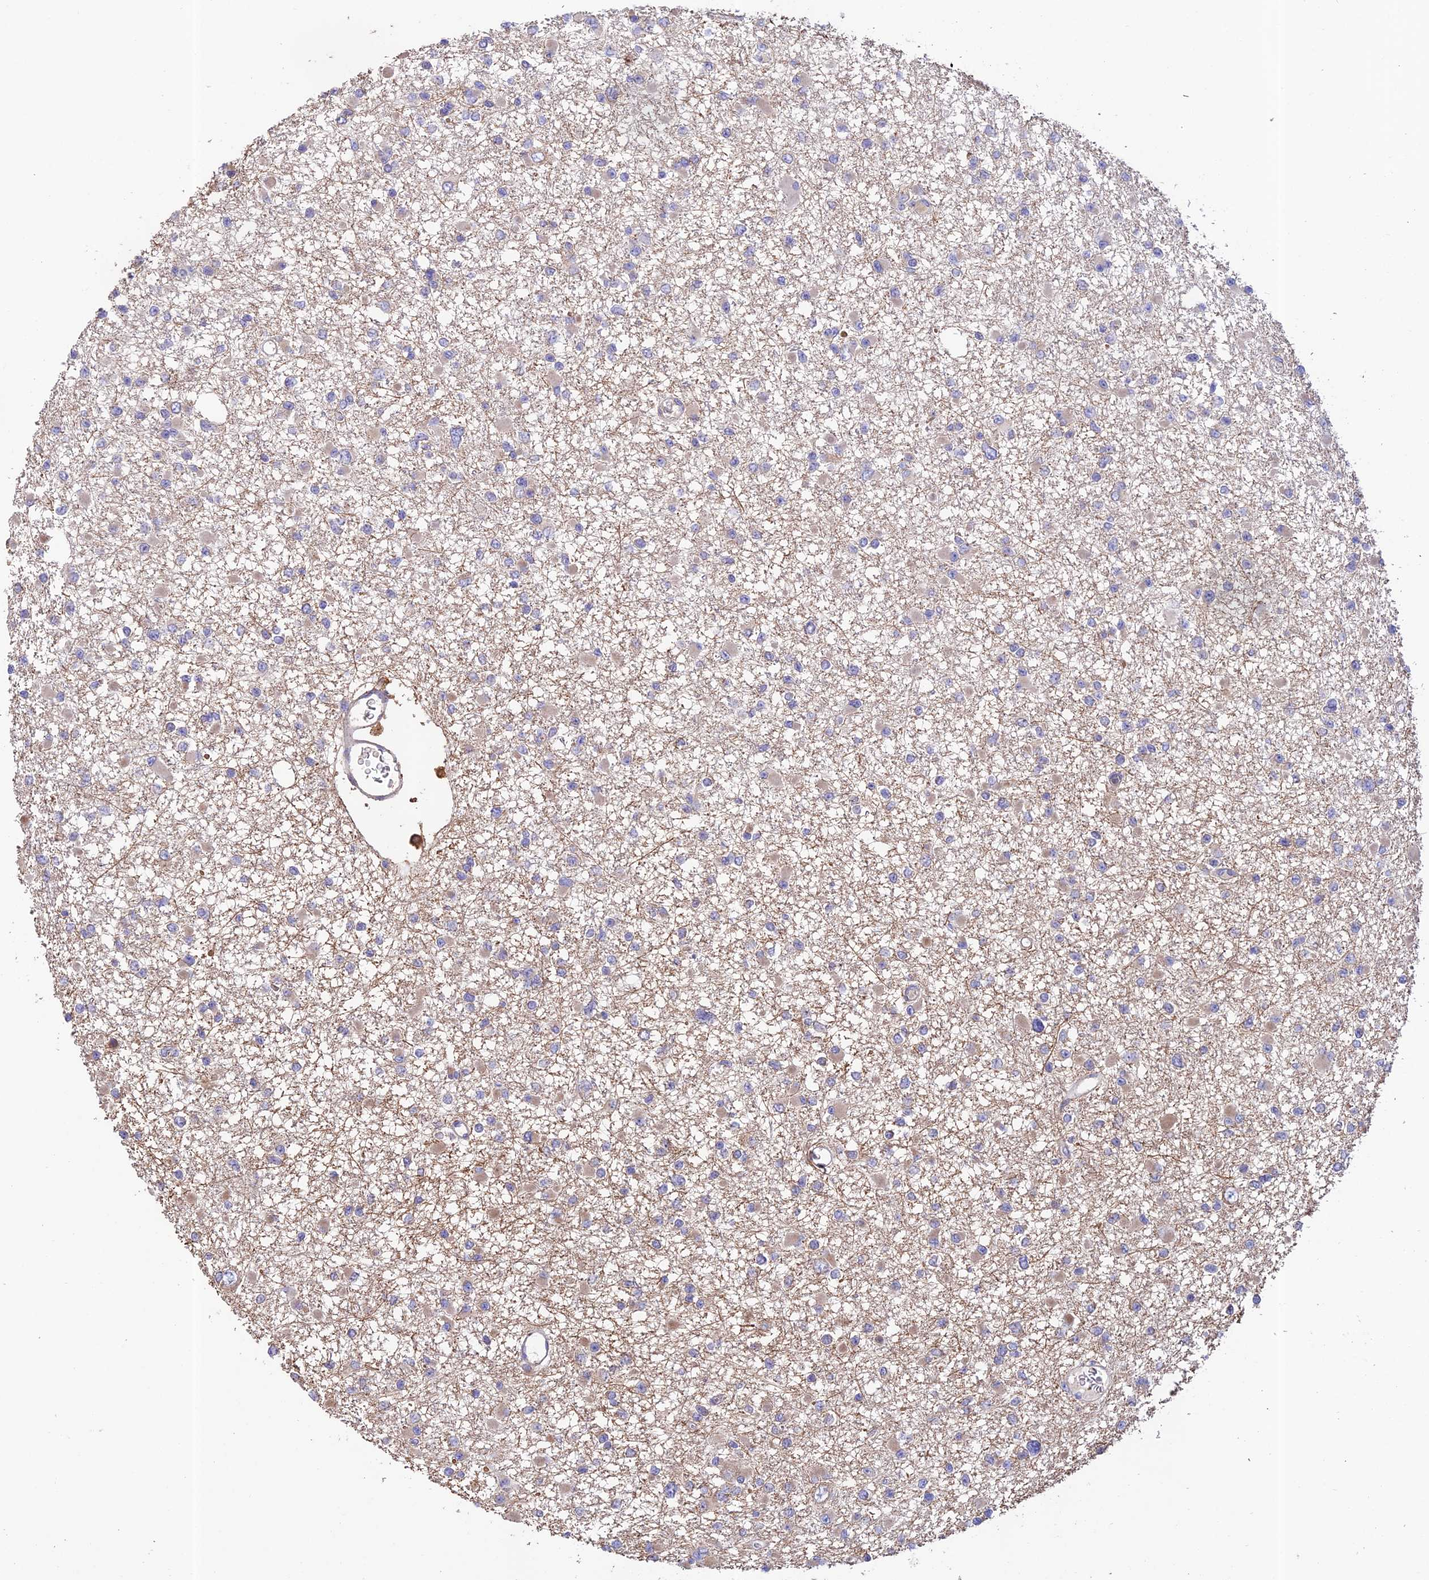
{"staining": {"intensity": "negative", "quantity": "none", "location": "none"}, "tissue": "glioma", "cell_type": "Tumor cells", "image_type": "cancer", "snomed": [{"axis": "morphology", "description": "Glioma, malignant, Low grade"}, {"axis": "topography", "description": "Brain"}], "caption": "The immunohistochemistry histopathology image has no significant positivity in tumor cells of malignant low-grade glioma tissue. (DAB immunohistochemistry (IHC) visualized using brightfield microscopy, high magnification).", "gene": "EMC3", "patient": {"sex": "female", "age": 22}}